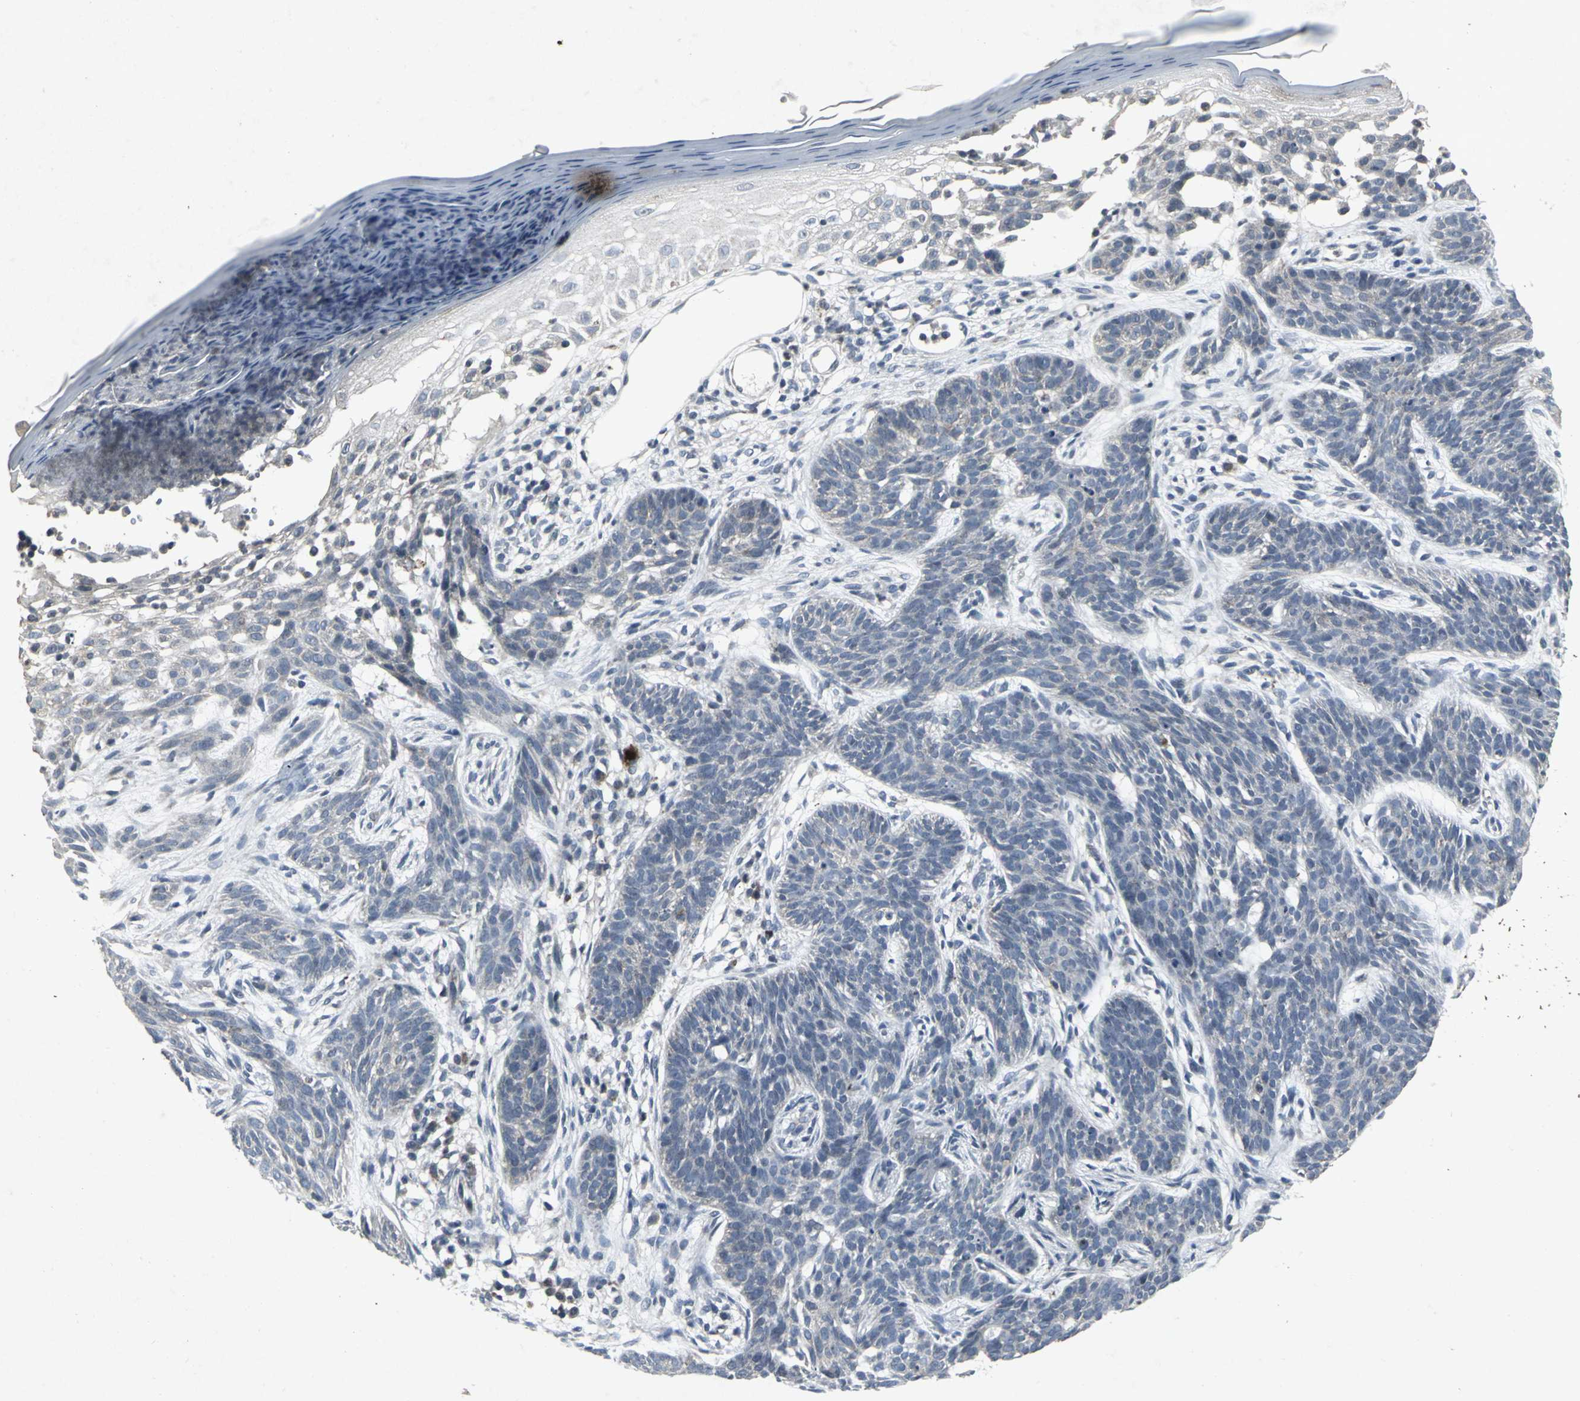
{"staining": {"intensity": "negative", "quantity": "none", "location": "none"}, "tissue": "skin cancer", "cell_type": "Tumor cells", "image_type": "cancer", "snomed": [{"axis": "morphology", "description": "Normal tissue, NOS"}, {"axis": "morphology", "description": "Basal cell carcinoma"}, {"axis": "topography", "description": "Skin"}], "caption": "IHC photomicrograph of neoplastic tissue: human skin cancer stained with DAB (3,3'-diaminobenzidine) shows no significant protein staining in tumor cells. (DAB (3,3'-diaminobenzidine) immunohistochemistry visualized using brightfield microscopy, high magnification).", "gene": "BMP4", "patient": {"sex": "female", "age": 69}}